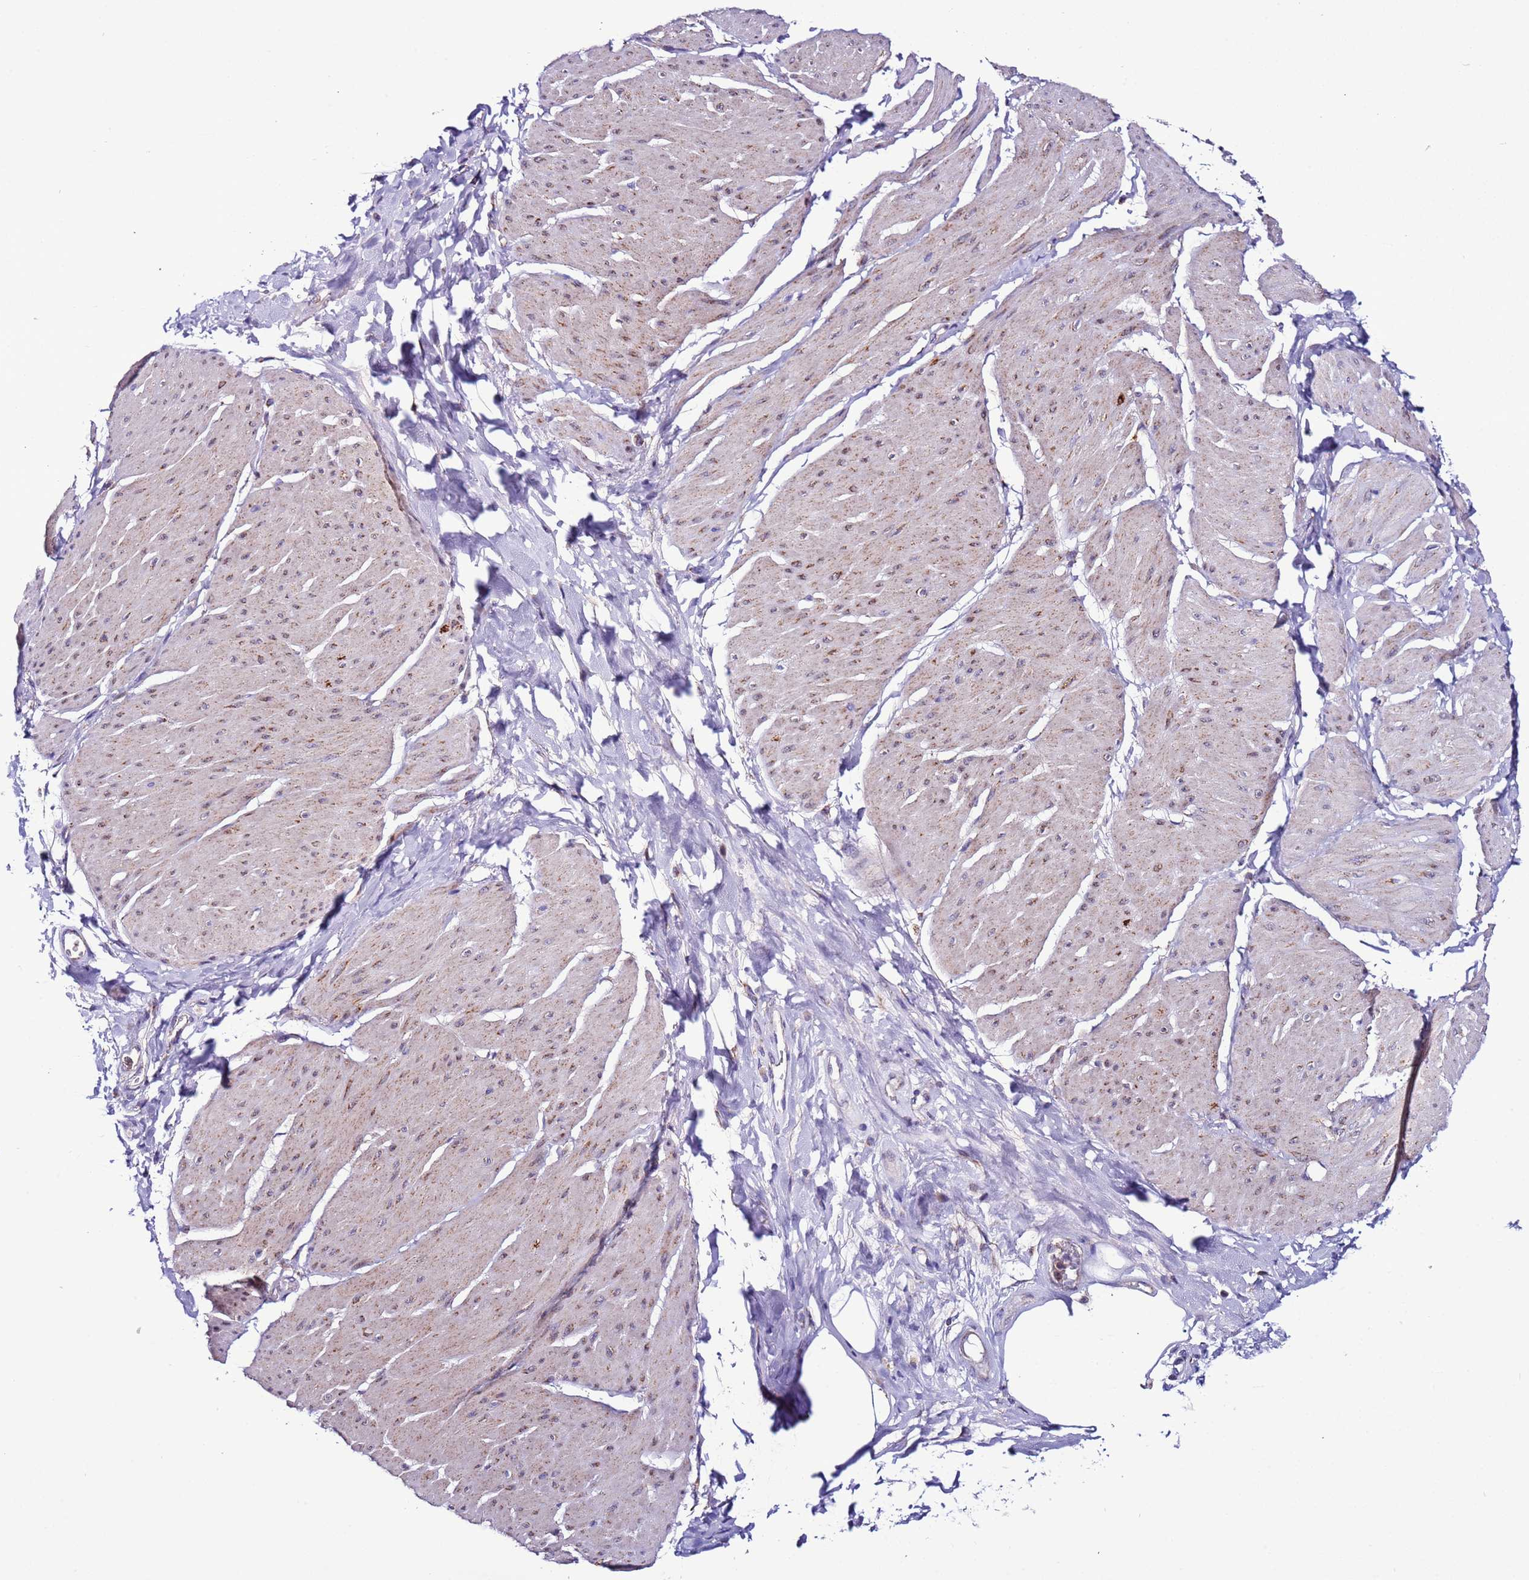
{"staining": {"intensity": "weak", "quantity": "<25%", "location": "cytoplasmic/membranous"}, "tissue": "smooth muscle", "cell_type": "Smooth muscle cells", "image_type": "normal", "snomed": [{"axis": "morphology", "description": "Urothelial carcinoma, High grade"}, {"axis": "topography", "description": "Urinary bladder"}], "caption": "Protein analysis of benign smooth muscle shows no significant expression in smooth muscle cells. (DAB immunohistochemistry (IHC) with hematoxylin counter stain).", "gene": "UEVLD", "patient": {"sex": "male", "age": 46}}